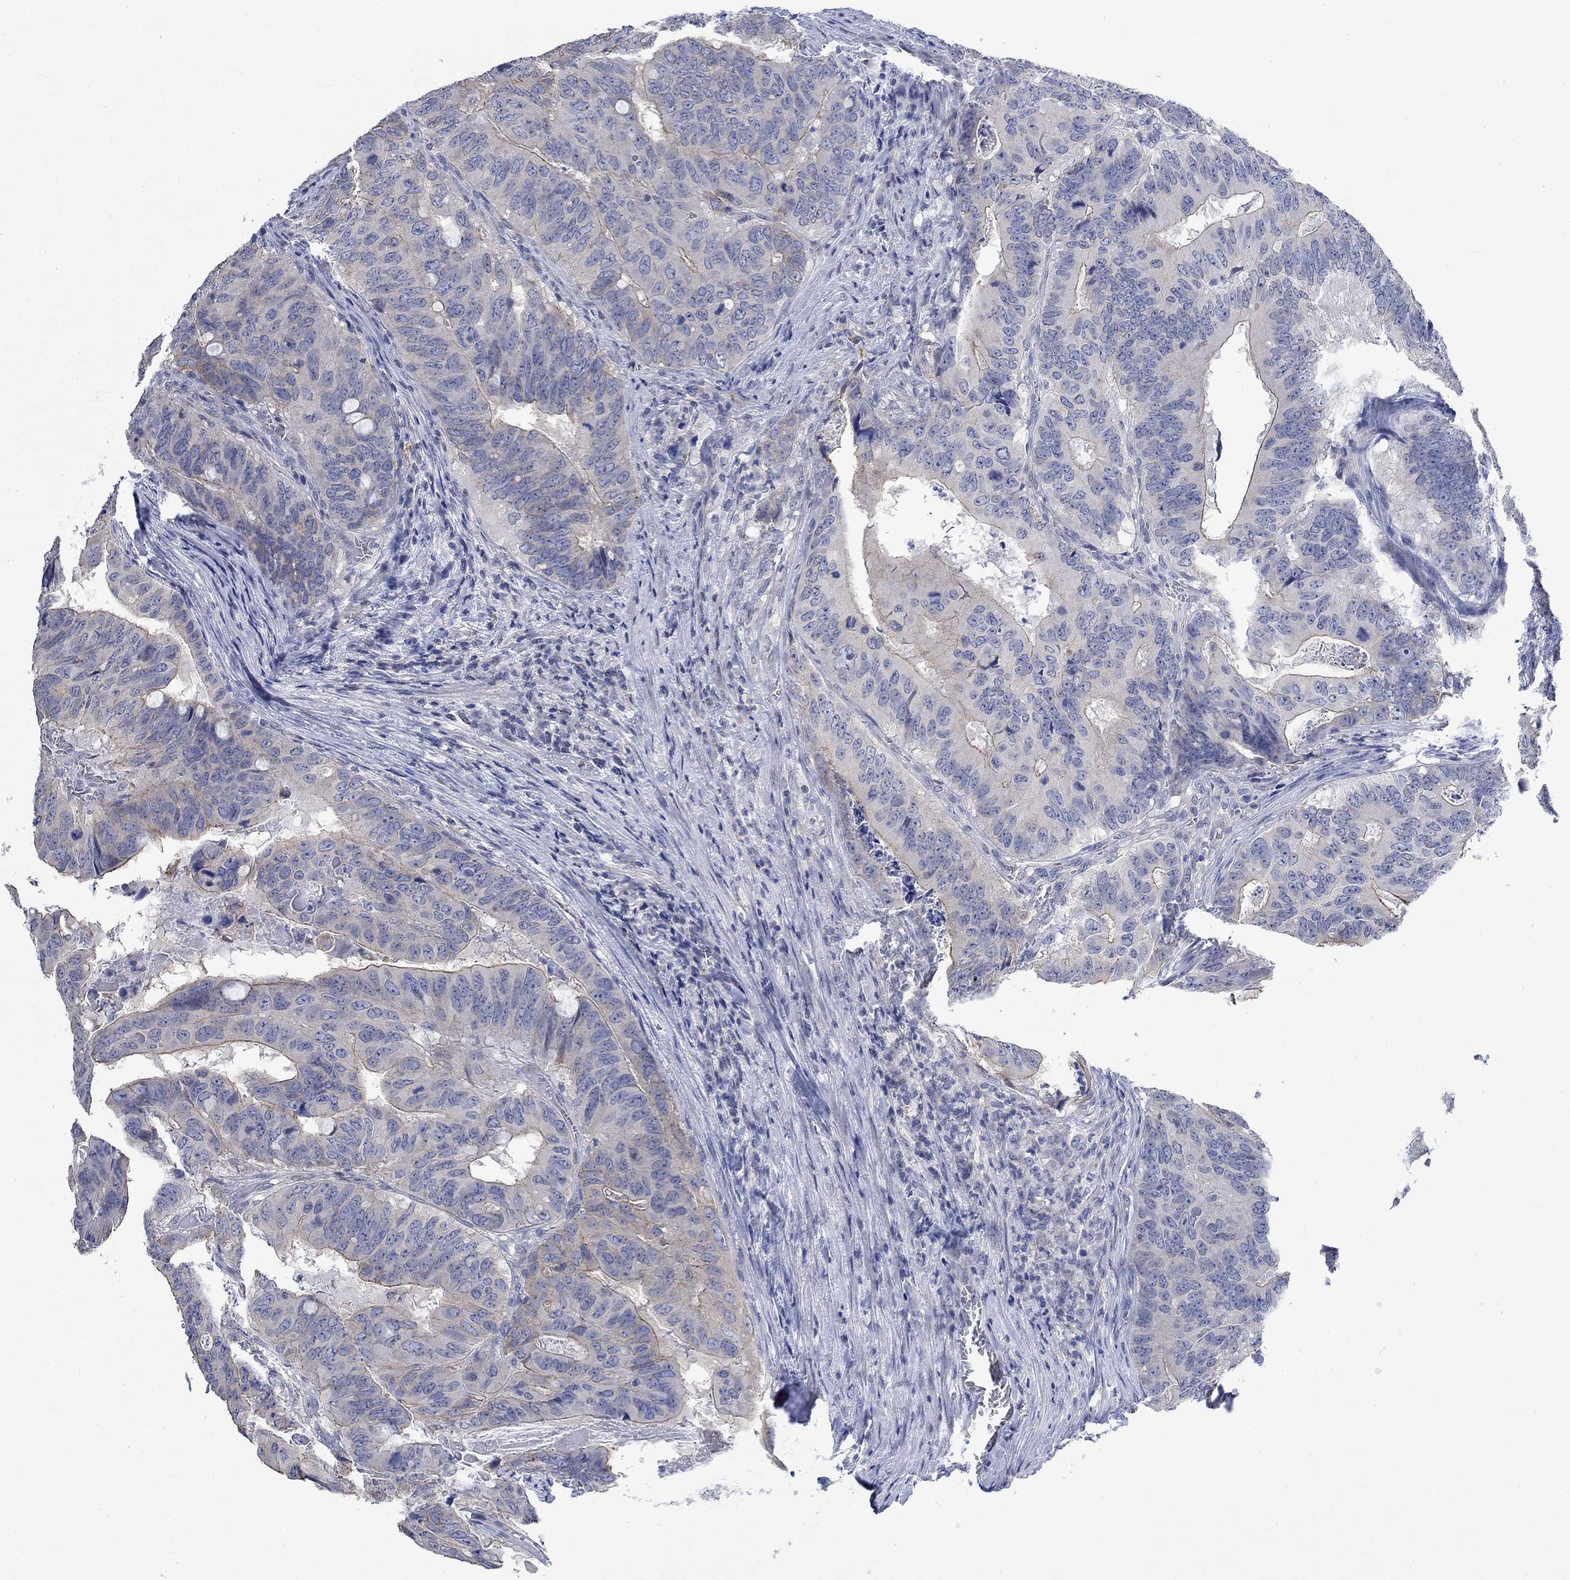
{"staining": {"intensity": "weak", "quantity": "25%-75%", "location": "cytoplasmic/membranous"}, "tissue": "colorectal cancer", "cell_type": "Tumor cells", "image_type": "cancer", "snomed": [{"axis": "morphology", "description": "Adenocarcinoma, NOS"}, {"axis": "topography", "description": "Colon"}], "caption": "Weak cytoplasmic/membranous protein staining is appreciated in about 25%-75% of tumor cells in adenocarcinoma (colorectal).", "gene": "AGRP", "patient": {"sex": "male", "age": 79}}